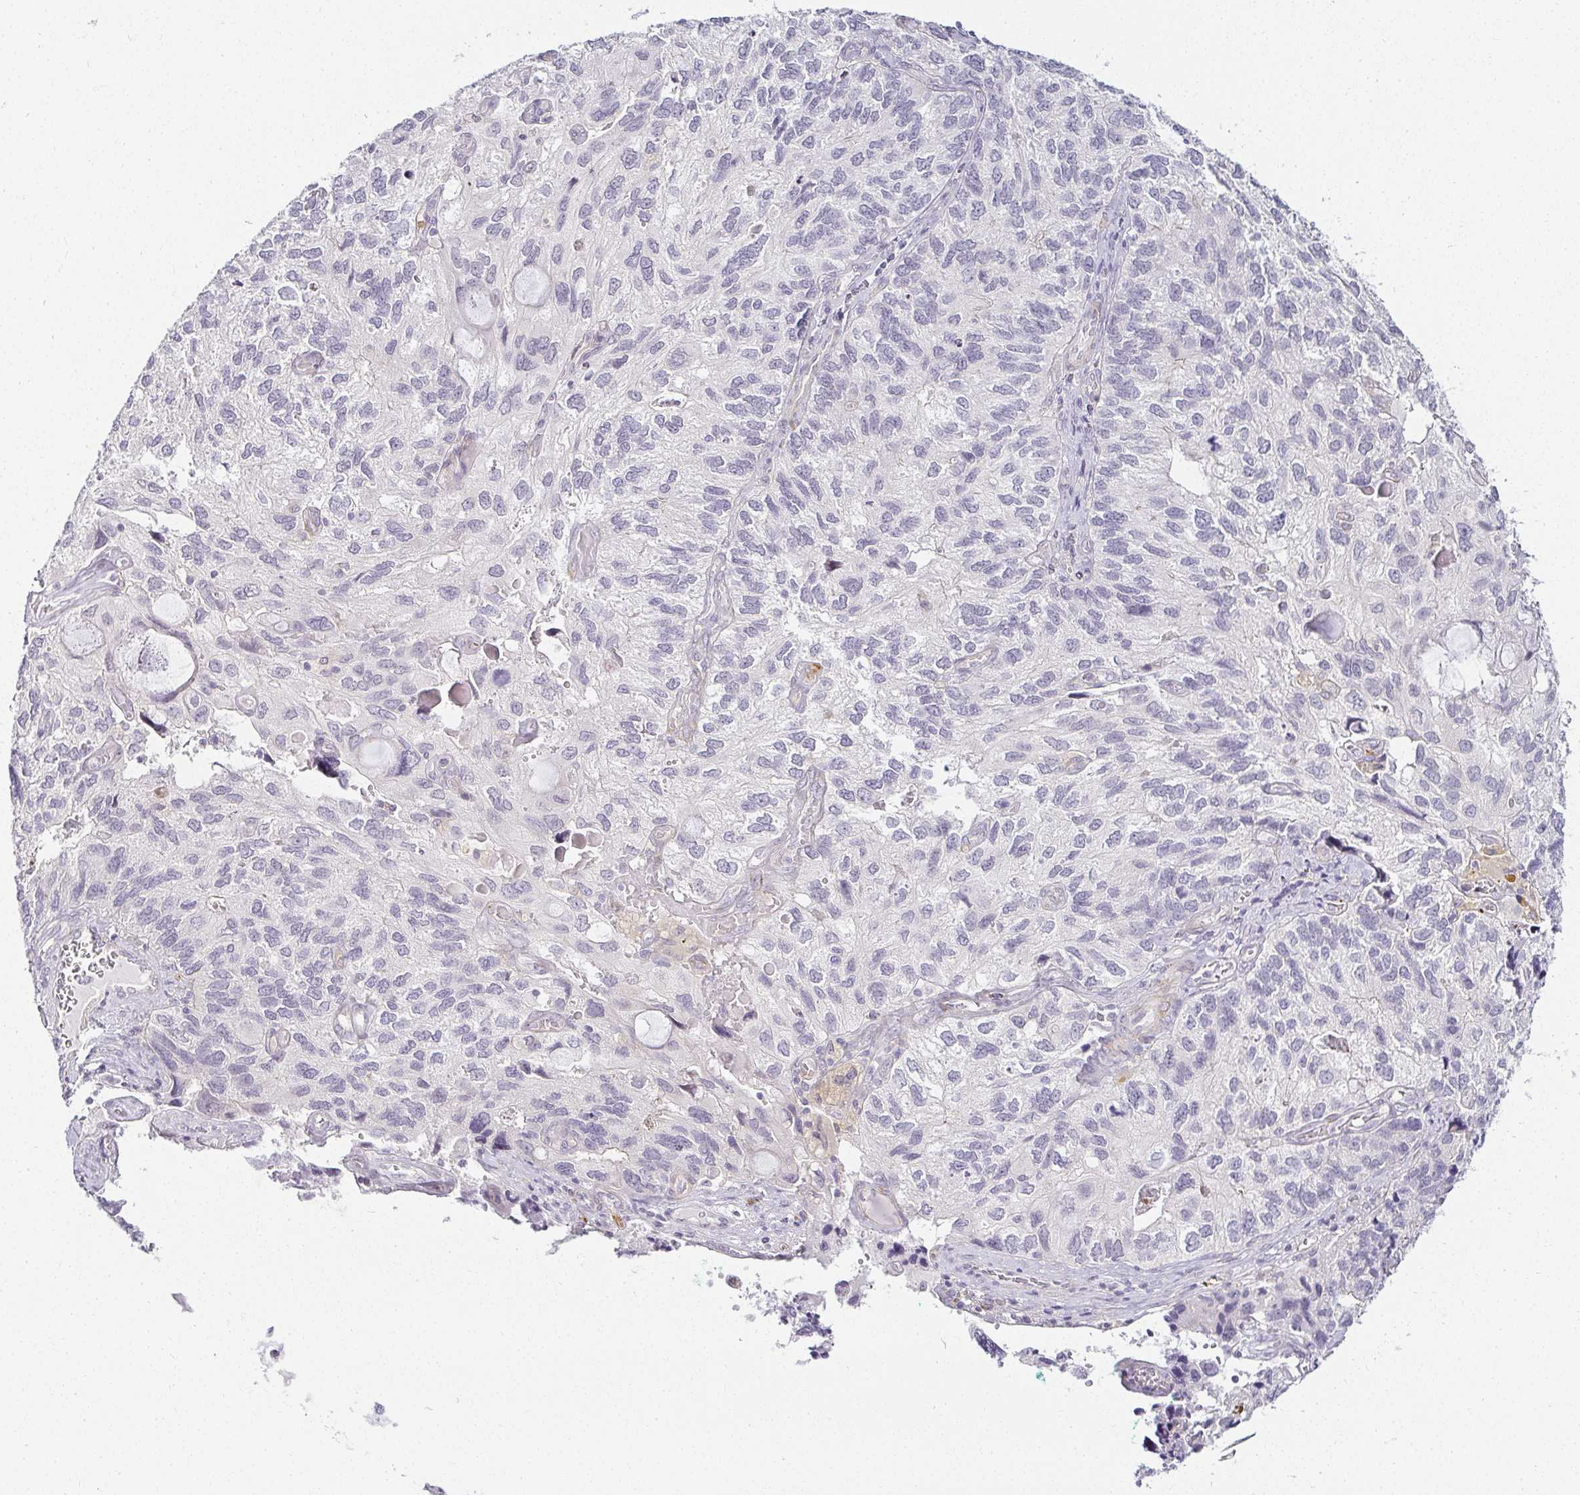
{"staining": {"intensity": "negative", "quantity": "none", "location": "none"}, "tissue": "endometrial cancer", "cell_type": "Tumor cells", "image_type": "cancer", "snomed": [{"axis": "morphology", "description": "Carcinoma, NOS"}, {"axis": "topography", "description": "Uterus"}], "caption": "IHC photomicrograph of carcinoma (endometrial) stained for a protein (brown), which demonstrates no positivity in tumor cells.", "gene": "ACAN", "patient": {"sex": "female", "age": 76}}